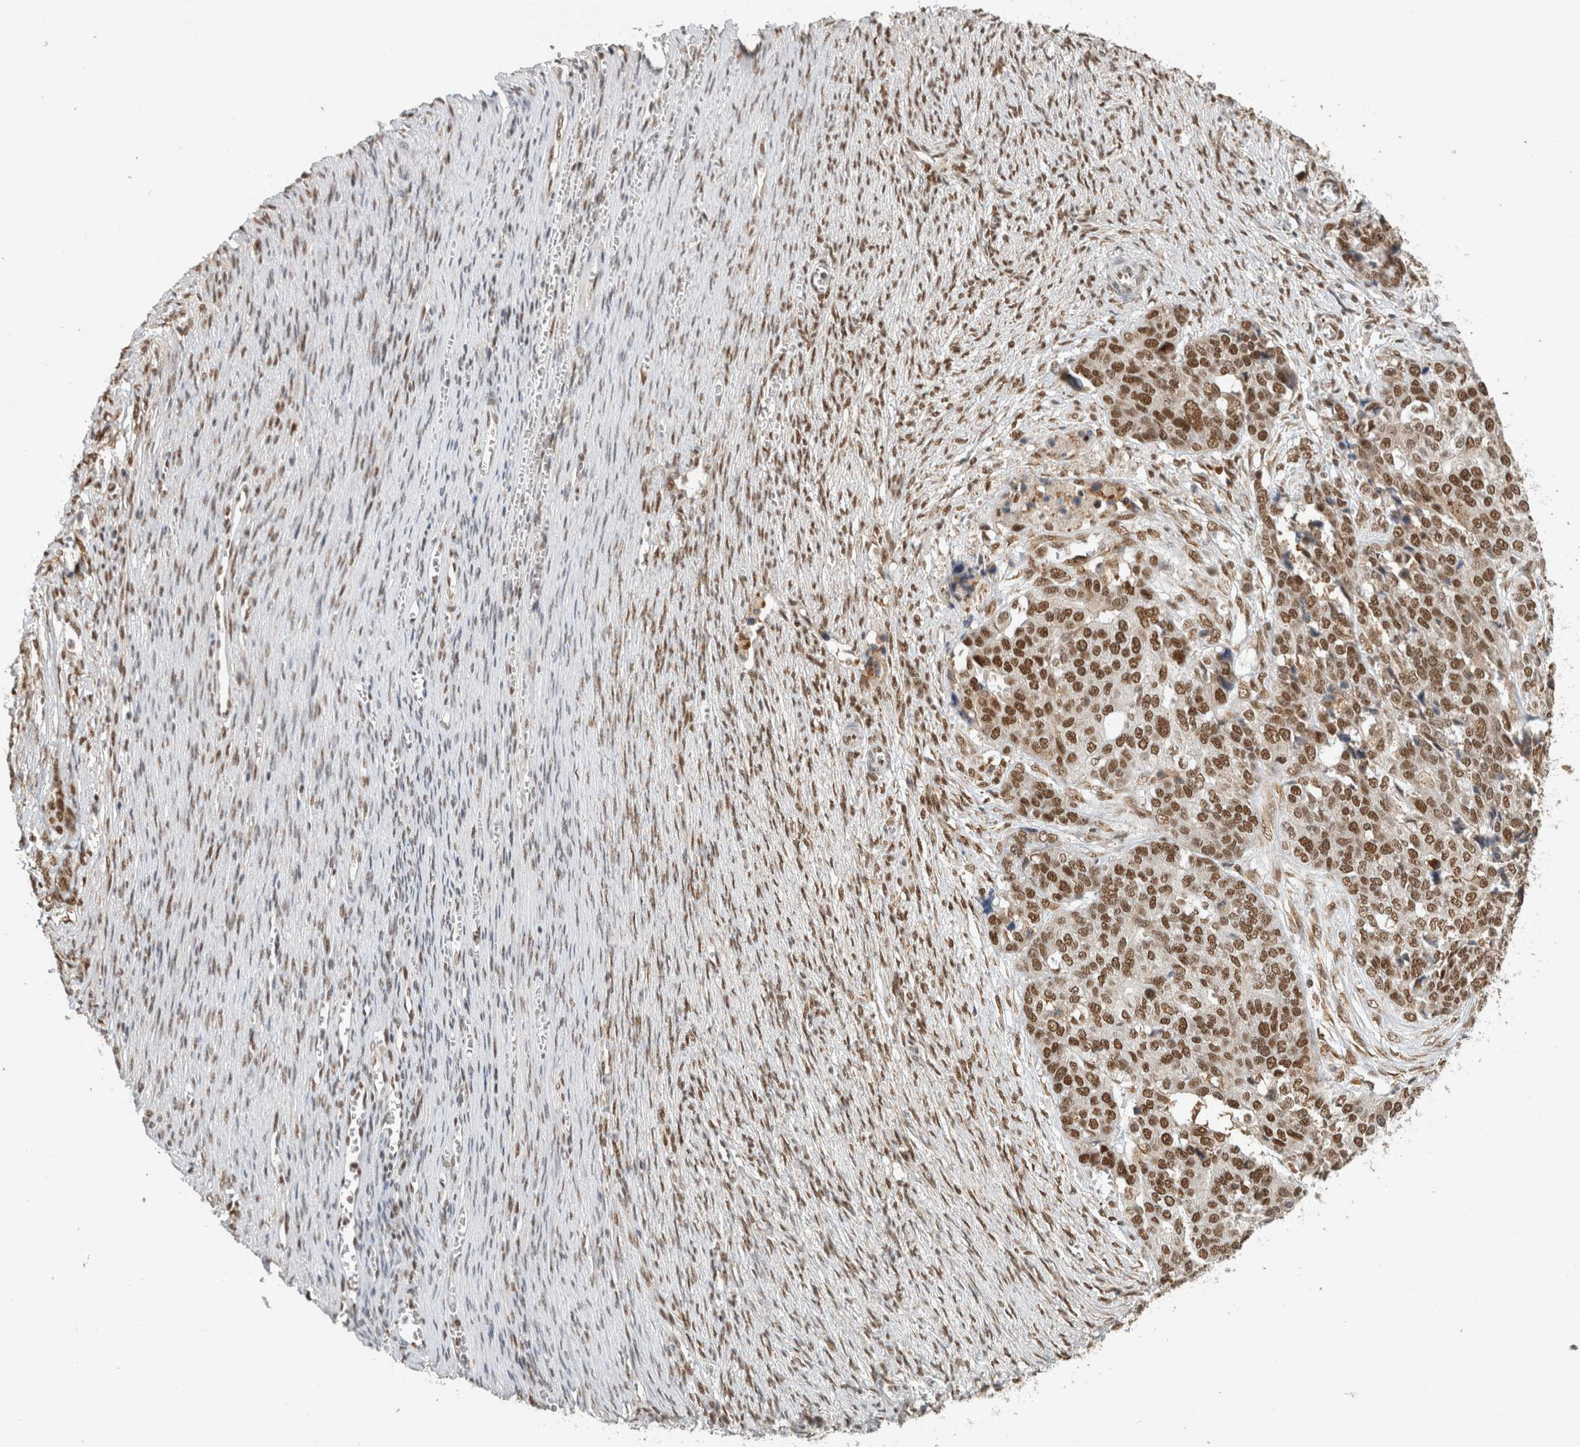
{"staining": {"intensity": "strong", "quantity": ">75%", "location": "nuclear"}, "tissue": "ovarian cancer", "cell_type": "Tumor cells", "image_type": "cancer", "snomed": [{"axis": "morphology", "description": "Cystadenocarcinoma, serous, NOS"}, {"axis": "topography", "description": "Ovary"}], "caption": "This is a histology image of immunohistochemistry staining of serous cystadenocarcinoma (ovarian), which shows strong expression in the nuclear of tumor cells.", "gene": "DDX42", "patient": {"sex": "female", "age": 44}}